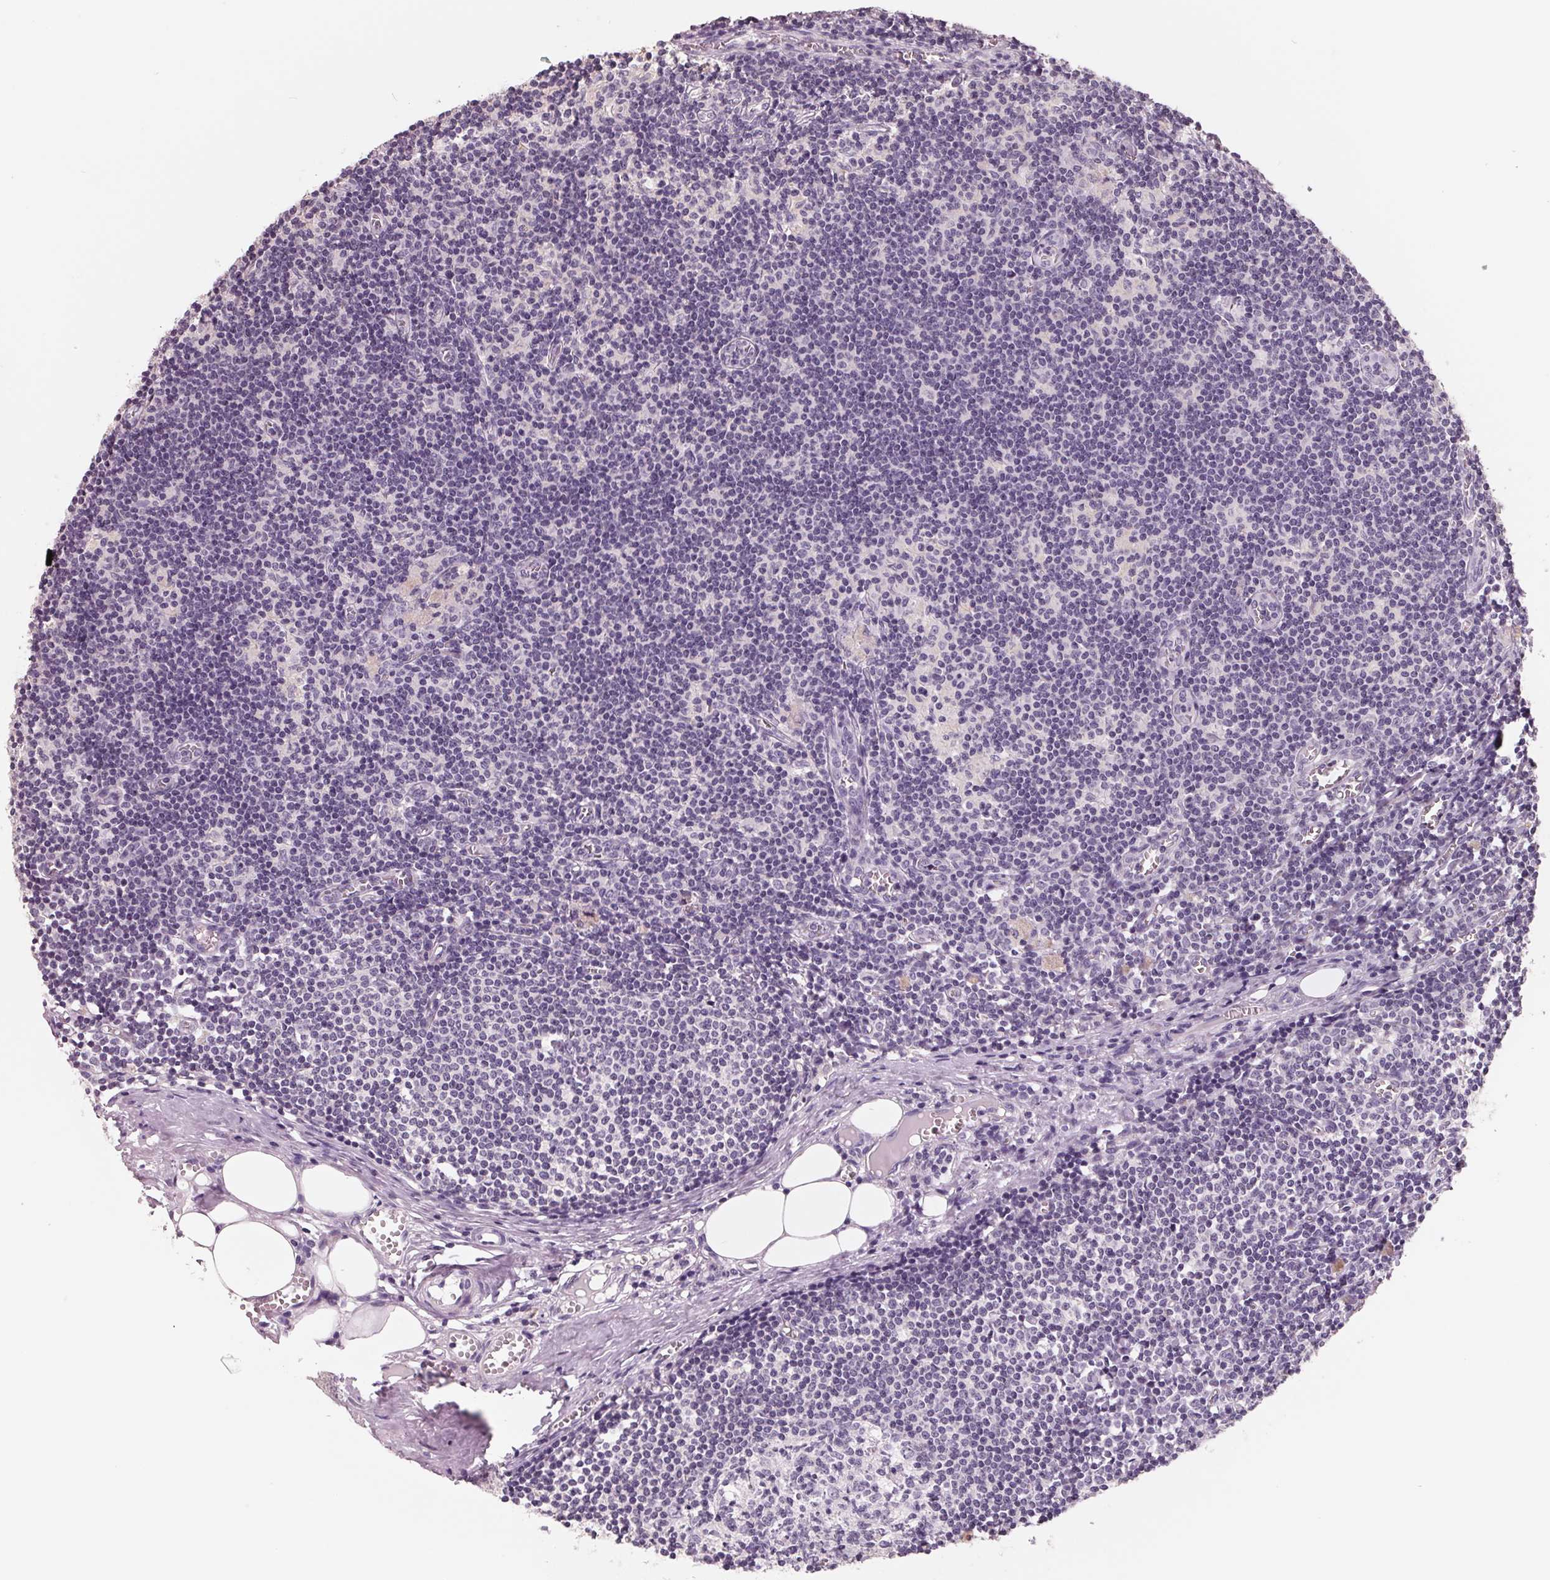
{"staining": {"intensity": "negative", "quantity": "none", "location": "none"}, "tissue": "lymph node", "cell_type": "Germinal center cells", "image_type": "normal", "snomed": [{"axis": "morphology", "description": "Normal tissue, NOS"}, {"axis": "topography", "description": "Lymph node"}], "caption": "The photomicrograph reveals no significant expression in germinal center cells of lymph node.", "gene": "FTCD", "patient": {"sex": "female", "age": 52}}